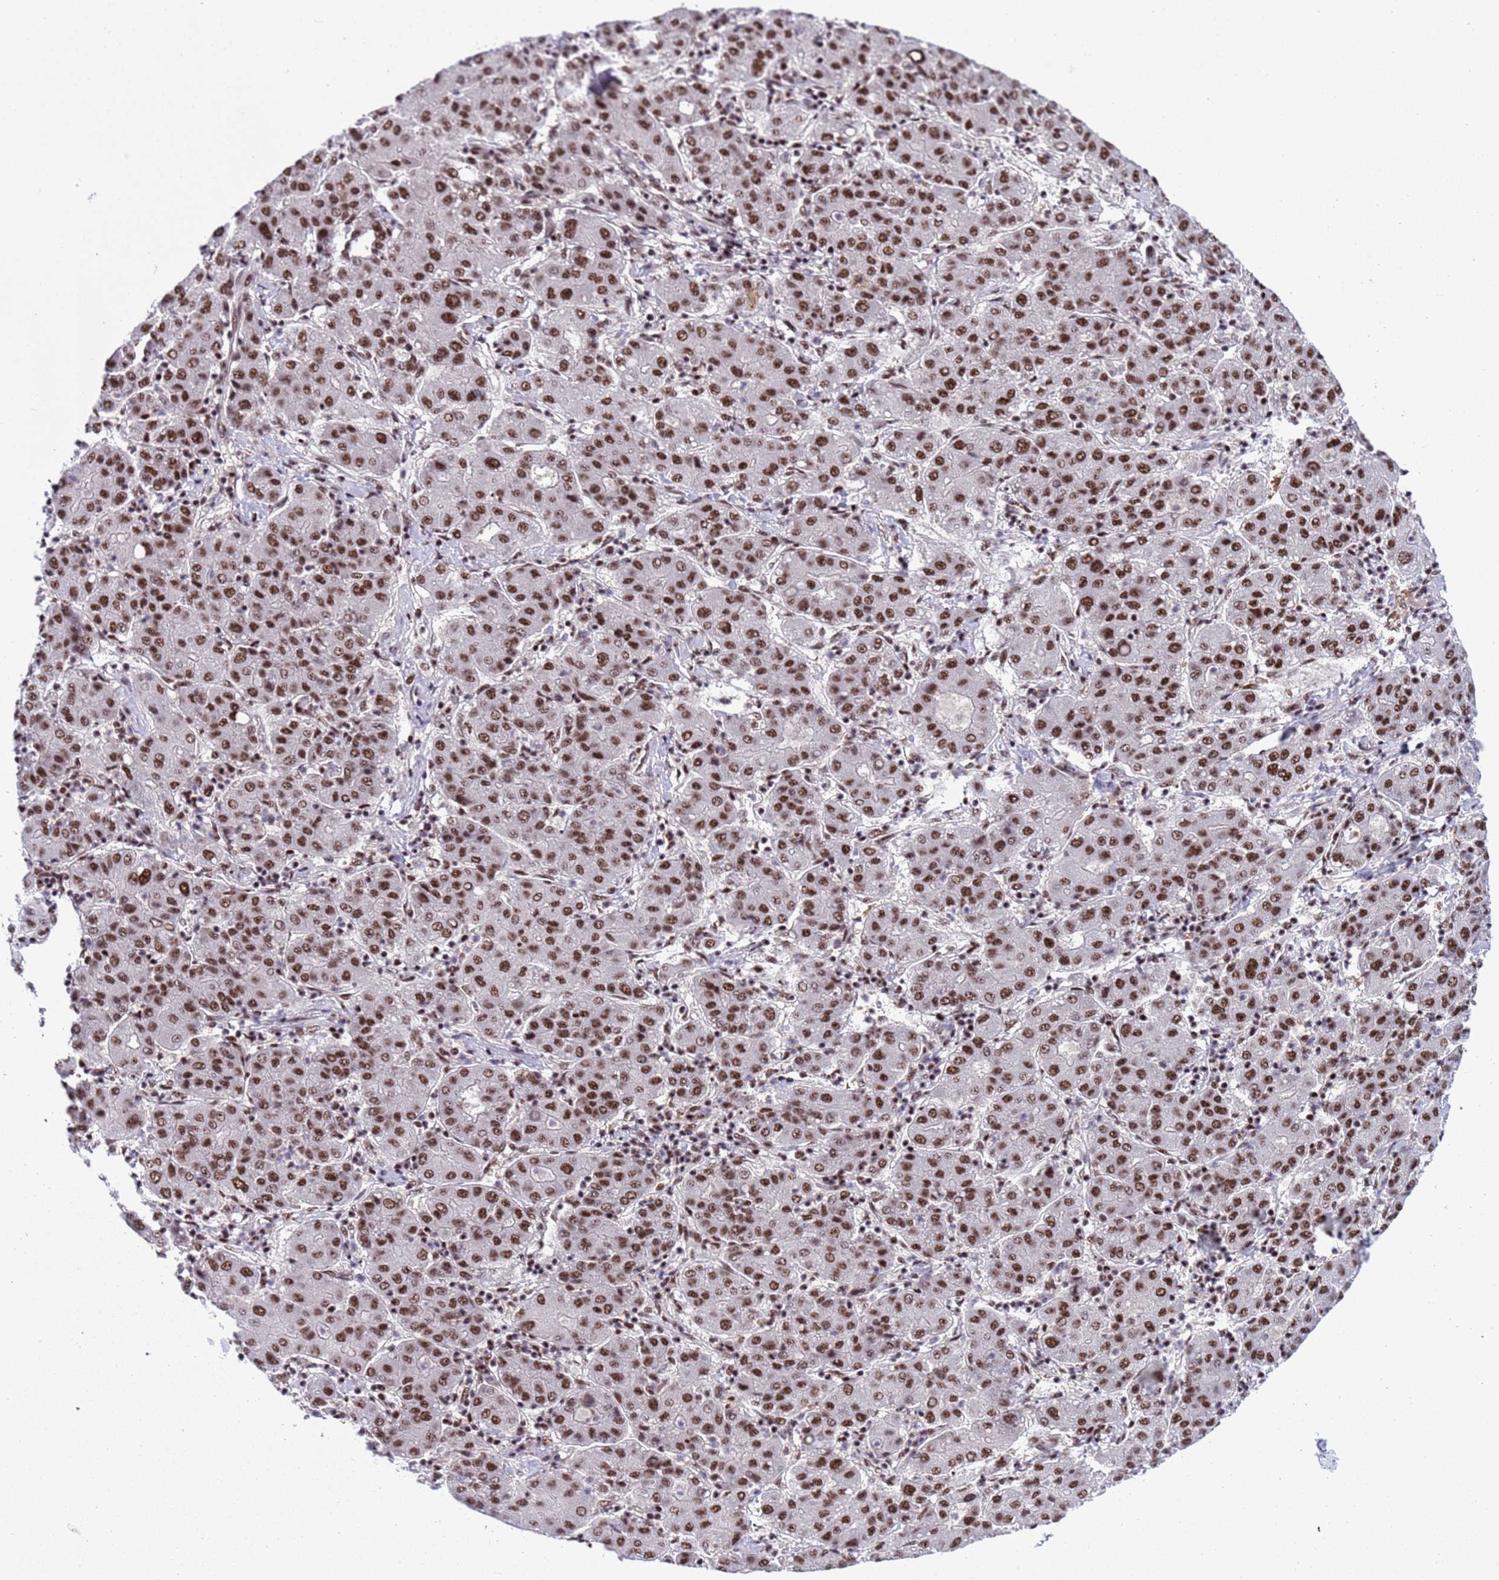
{"staining": {"intensity": "strong", "quantity": ">75%", "location": "nuclear"}, "tissue": "liver cancer", "cell_type": "Tumor cells", "image_type": "cancer", "snomed": [{"axis": "morphology", "description": "Carcinoma, Hepatocellular, NOS"}, {"axis": "topography", "description": "Liver"}], "caption": "Immunohistochemistry staining of liver cancer (hepatocellular carcinoma), which demonstrates high levels of strong nuclear positivity in about >75% of tumor cells indicating strong nuclear protein expression. The staining was performed using DAB (brown) for protein detection and nuclei were counterstained in hematoxylin (blue).", "gene": "THOC2", "patient": {"sex": "male", "age": 65}}